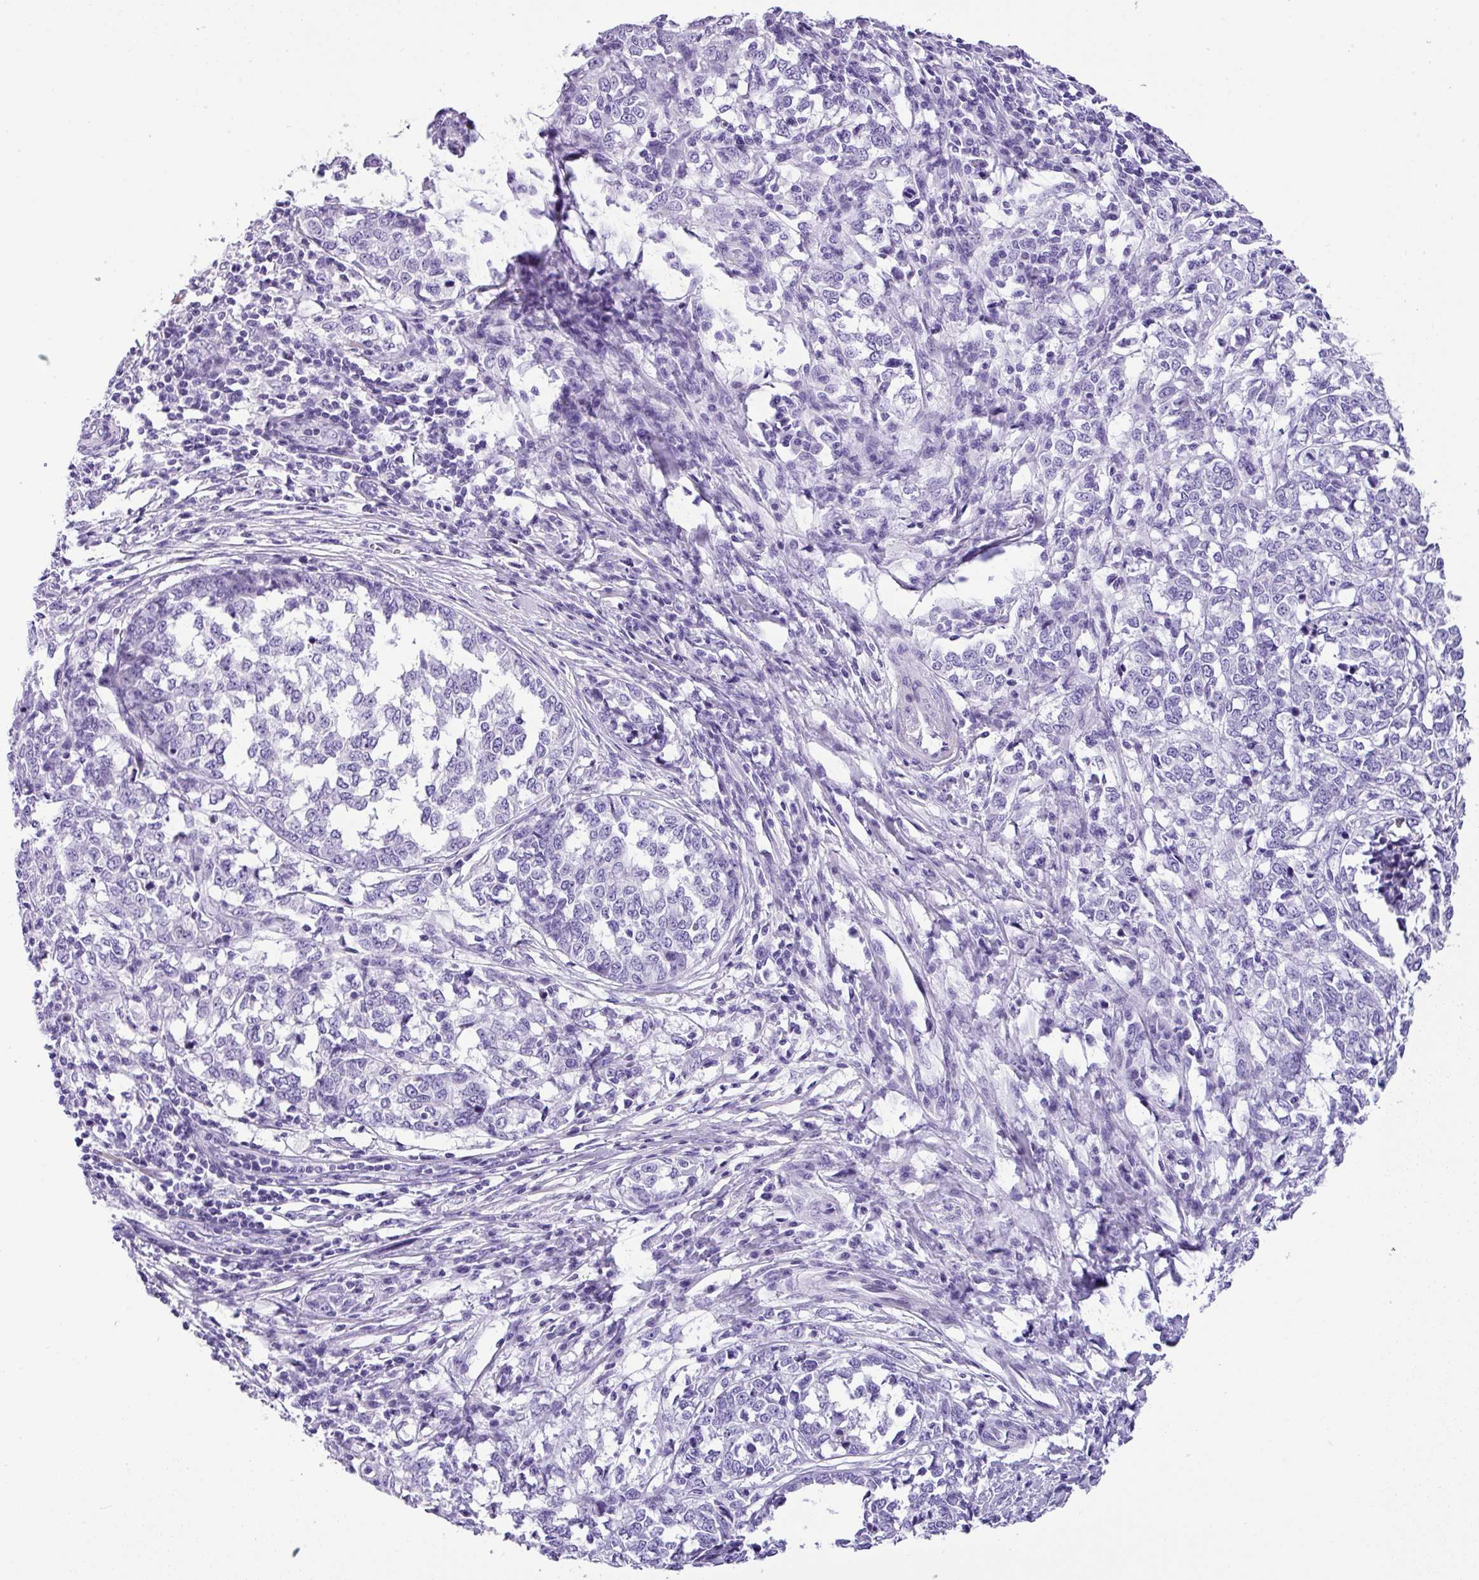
{"staining": {"intensity": "negative", "quantity": "none", "location": "none"}, "tissue": "melanoma", "cell_type": "Tumor cells", "image_type": "cancer", "snomed": [{"axis": "morphology", "description": "Malignant melanoma, NOS"}, {"axis": "topography", "description": "Skin"}], "caption": "IHC of human malignant melanoma exhibits no staining in tumor cells. Nuclei are stained in blue.", "gene": "MUC21", "patient": {"sex": "female", "age": 72}}